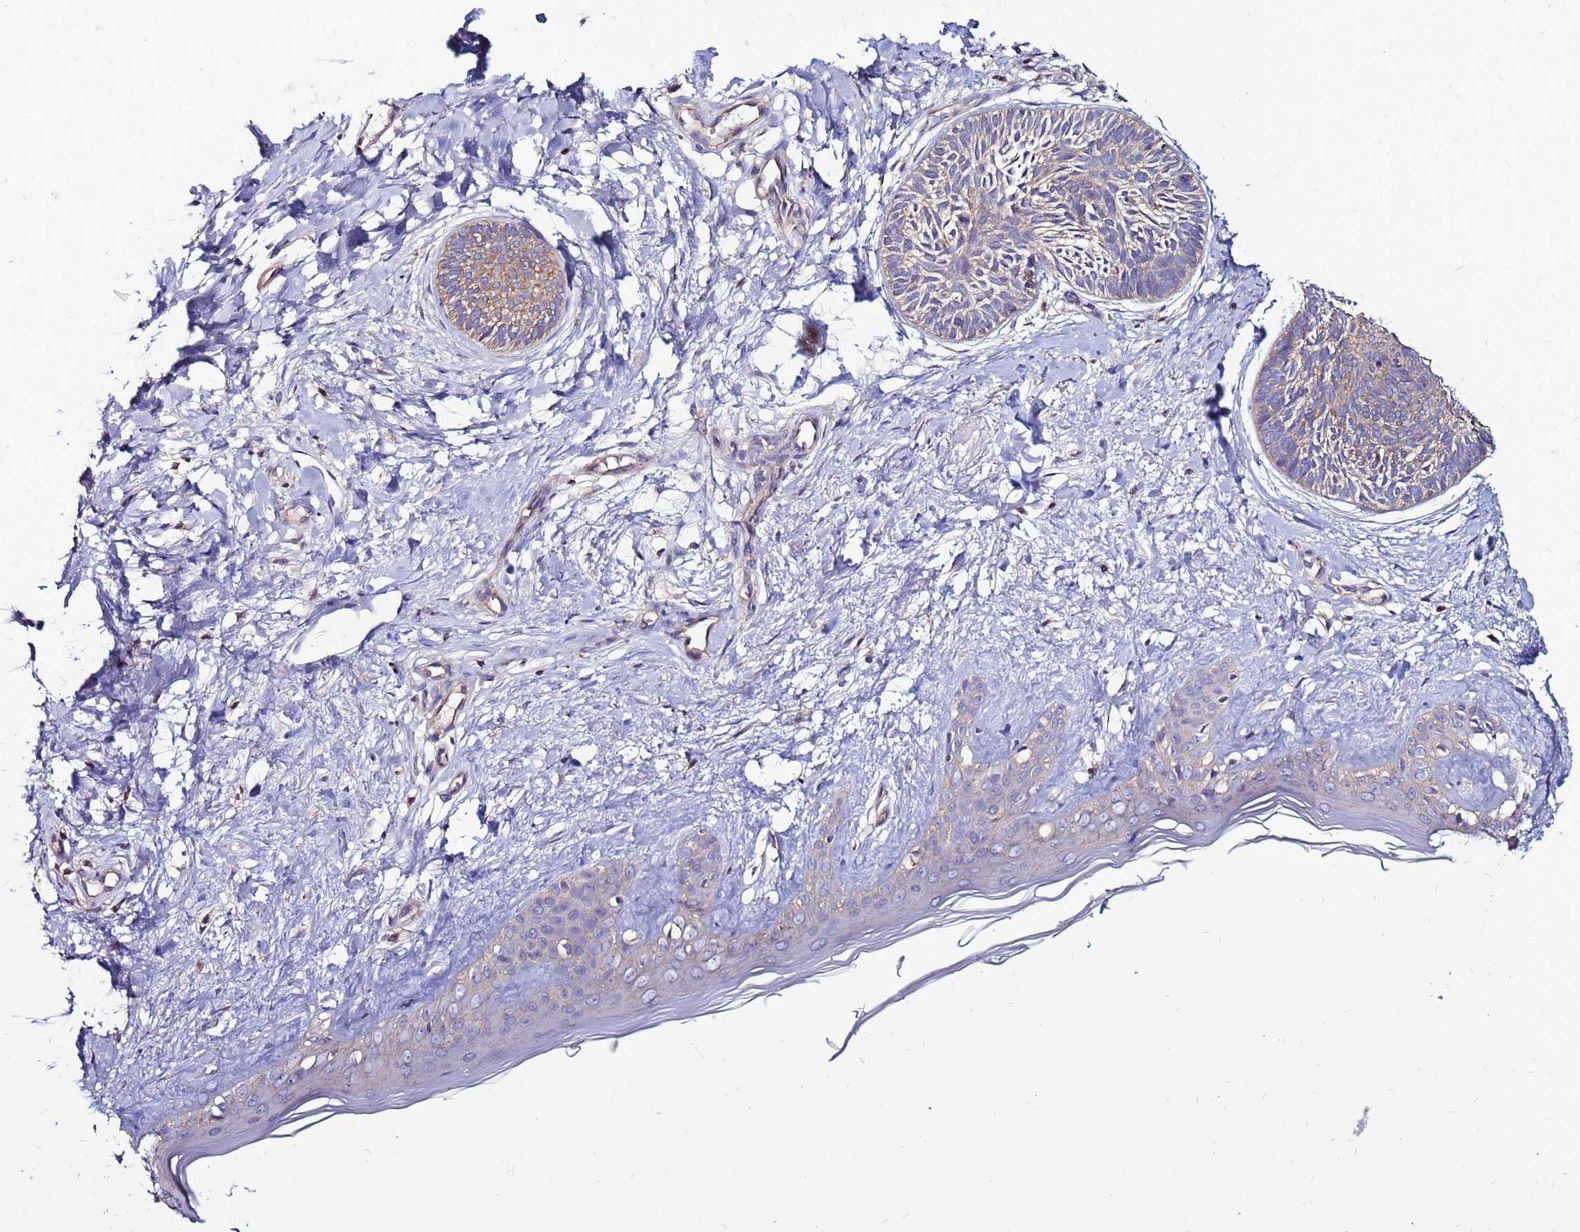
{"staining": {"intensity": "weak", "quantity": ">75%", "location": "cytoplasmic/membranous"}, "tissue": "skin cancer", "cell_type": "Tumor cells", "image_type": "cancer", "snomed": [{"axis": "morphology", "description": "Basal cell carcinoma"}, {"axis": "topography", "description": "Skin"}], "caption": "Immunohistochemistry (IHC) of human skin cancer displays low levels of weak cytoplasmic/membranous staining in about >75% of tumor cells. The staining was performed using DAB (3,3'-diaminobenzidine), with brown indicating positive protein expression. Nuclei are stained blue with hematoxylin.", "gene": "NRN1L", "patient": {"sex": "female", "age": 81}}